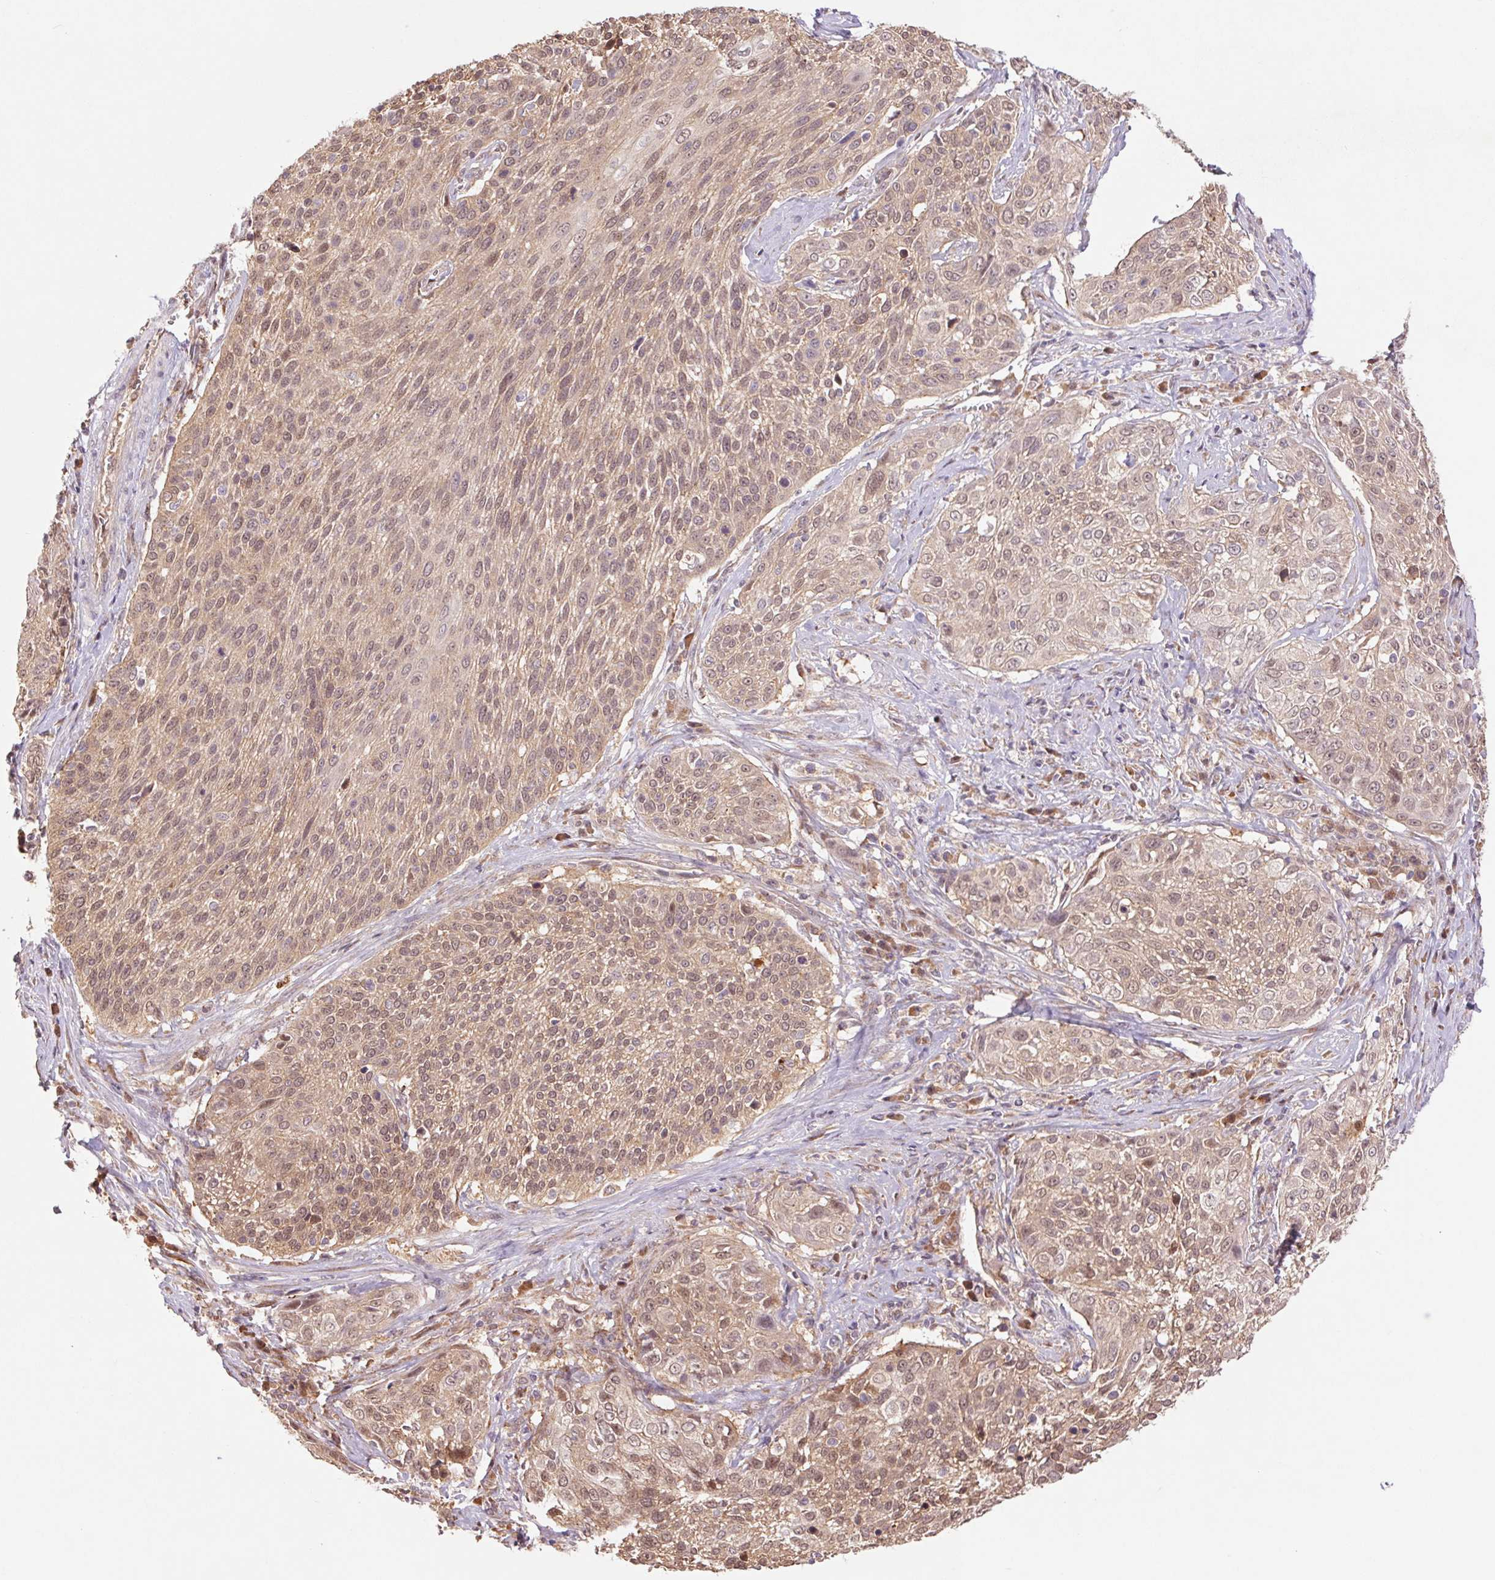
{"staining": {"intensity": "weak", "quantity": ">75%", "location": "cytoplasmic/membranous,nuclear"}, "tissue": "cervical cancer", "cell_type": "Tumor cells", "image_type": "cancer", "snomed": [{"axis": "morphology", "description": "Squamous cell carcinoma, NOS"}, {"axis": "topography", "description": "Cervix"}], "caption": "The histopathology image shows a brown stain indicating the presence of a protein in the cytoplasmic/membranous and nuclear of tumor cells in cervical squamous cell carcinoma. Nuclei are stained in blue.", "gene": "RRM1", "patient": {"sex": "female", "age": 31}}